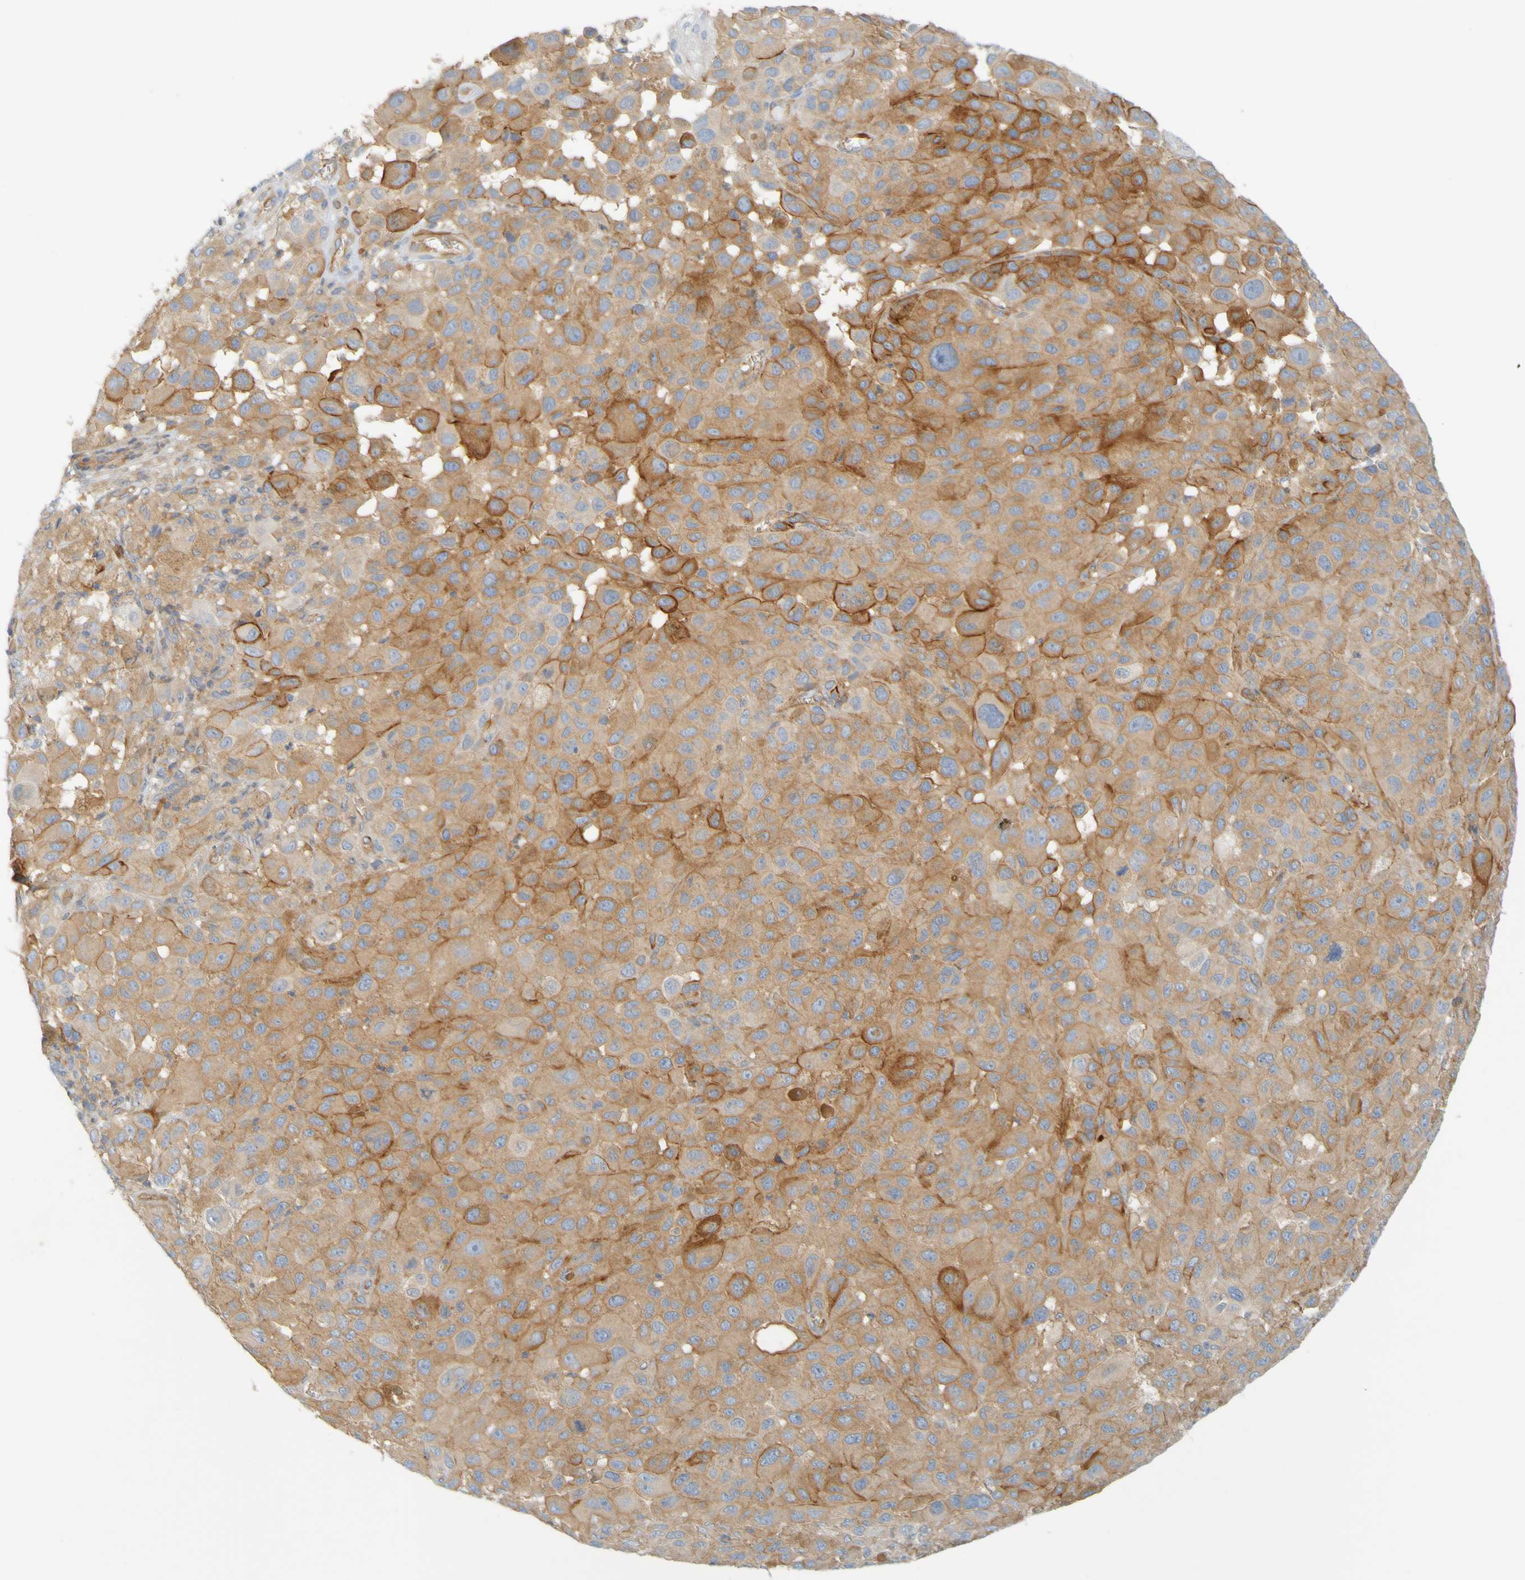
{"staining": {"intensity": "moderate", "quantity": ">75%", "location": "cytoplasmic/membranous"}, "tissue": "melanoma", "cell_type": "Tumor cells", "image_type": "cancer", "snomed": [{"axis": "morphology", "description": "Malignant melanoma, NOS"}, {"axis": "topography", "description": "Skin"}], "caption": "IHC (DAB) staining of melanoma exhibits moderate cytoplasmic/membranous protein expression in about >75% of tumor cells.", "gene": "APPL1", "patient": {"sex": "male", "age": 96}}